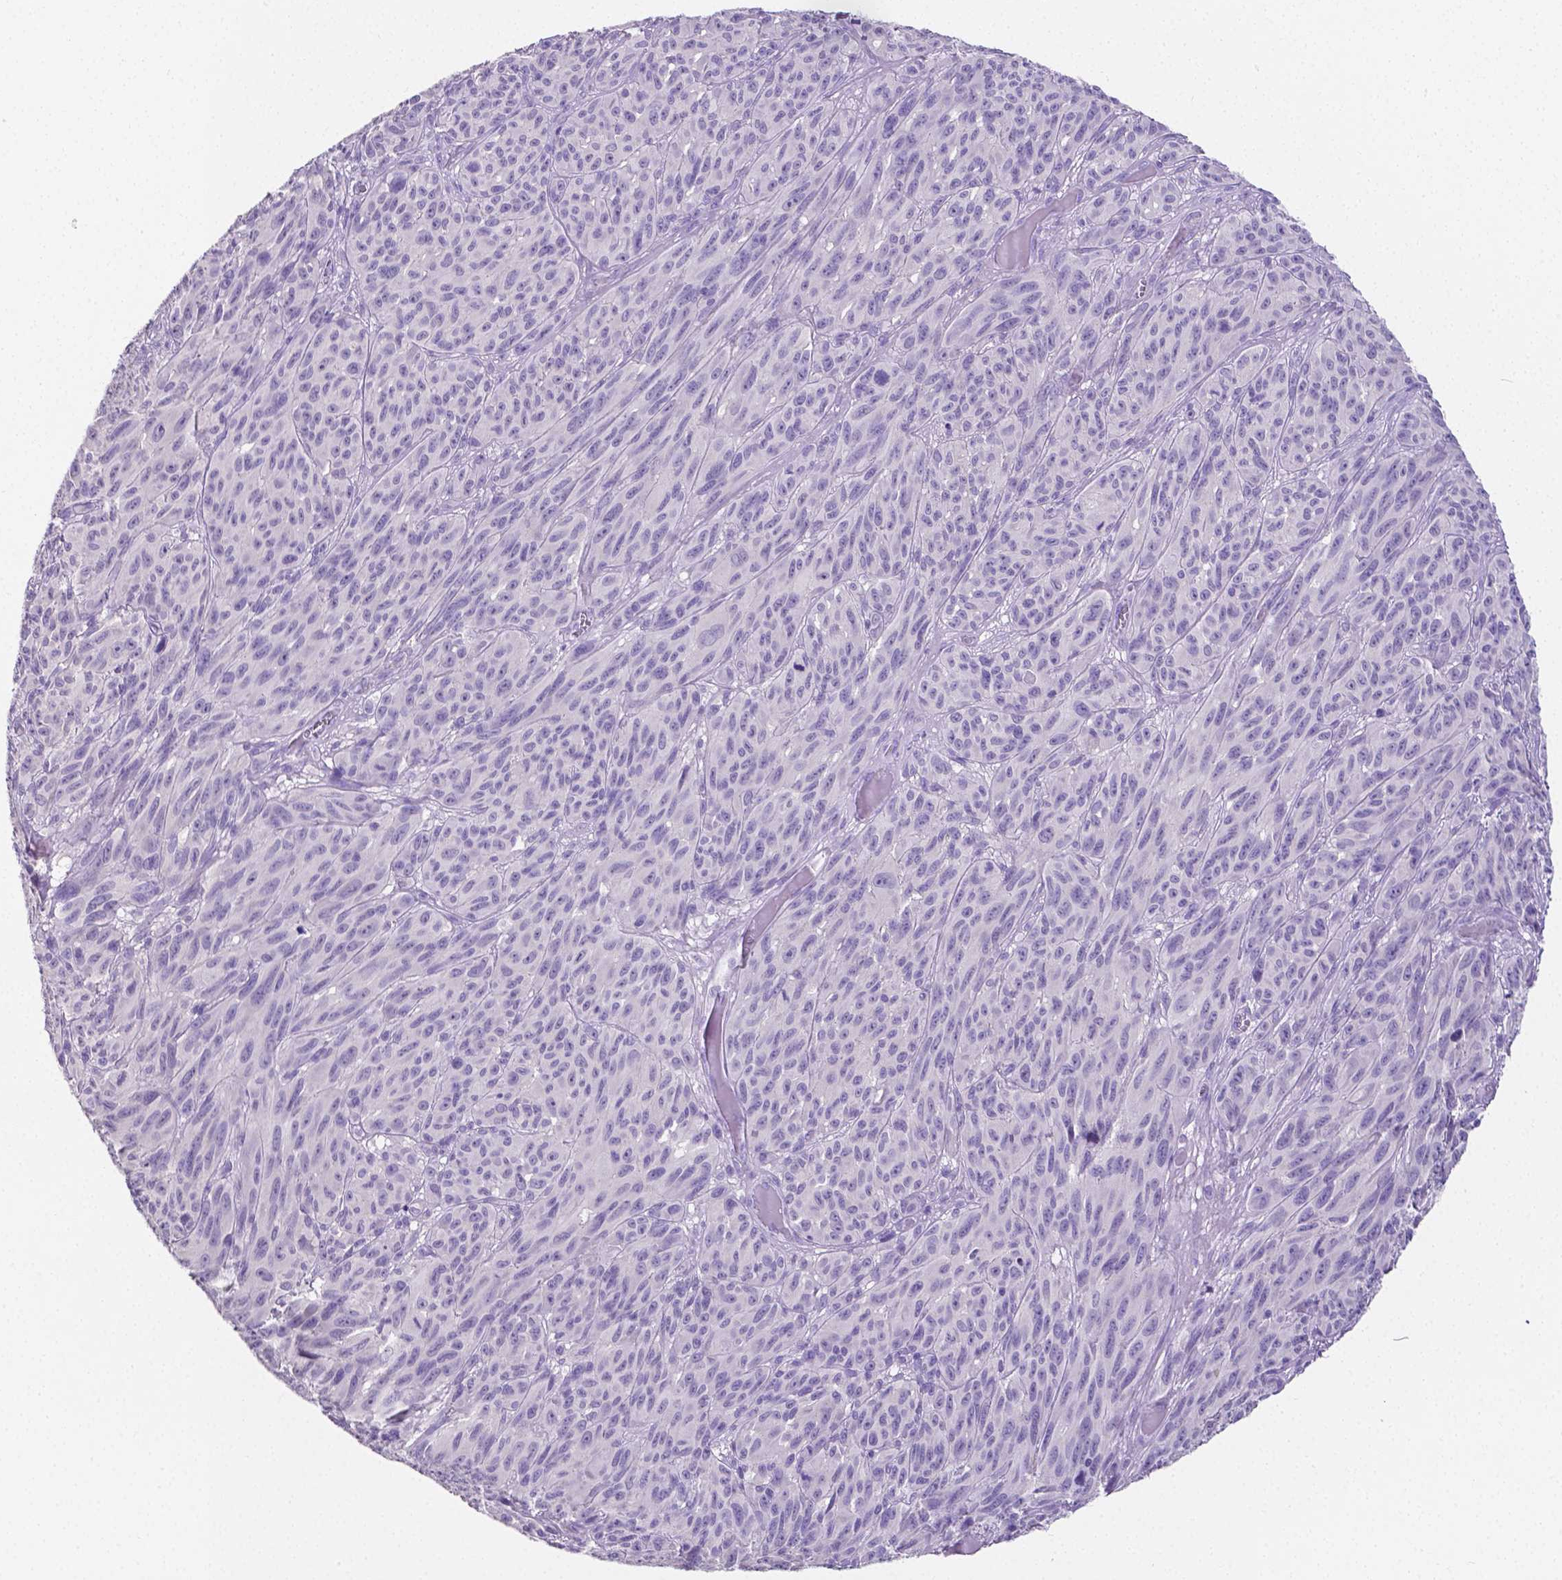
{"staining": {"intensity": "negative", "quantity": "none", "location": "none"}, "tissue": "melanoma", "cell_type": "Tumor cells", "image_type": "cancer", "snomed": [{"axis": "morphology", "description": "Malignant melanoma, NOS"}, {"axis": "topography", "description": "Vulva, labia, clitoris and Bartholin´s gland, NO"}], "caption": "Protein analysis of malignant melanoma exhibits no significant positivity in tumor cells.", "gene": "SLC22A2", "patient": {"sex": "female", "age": 75}}